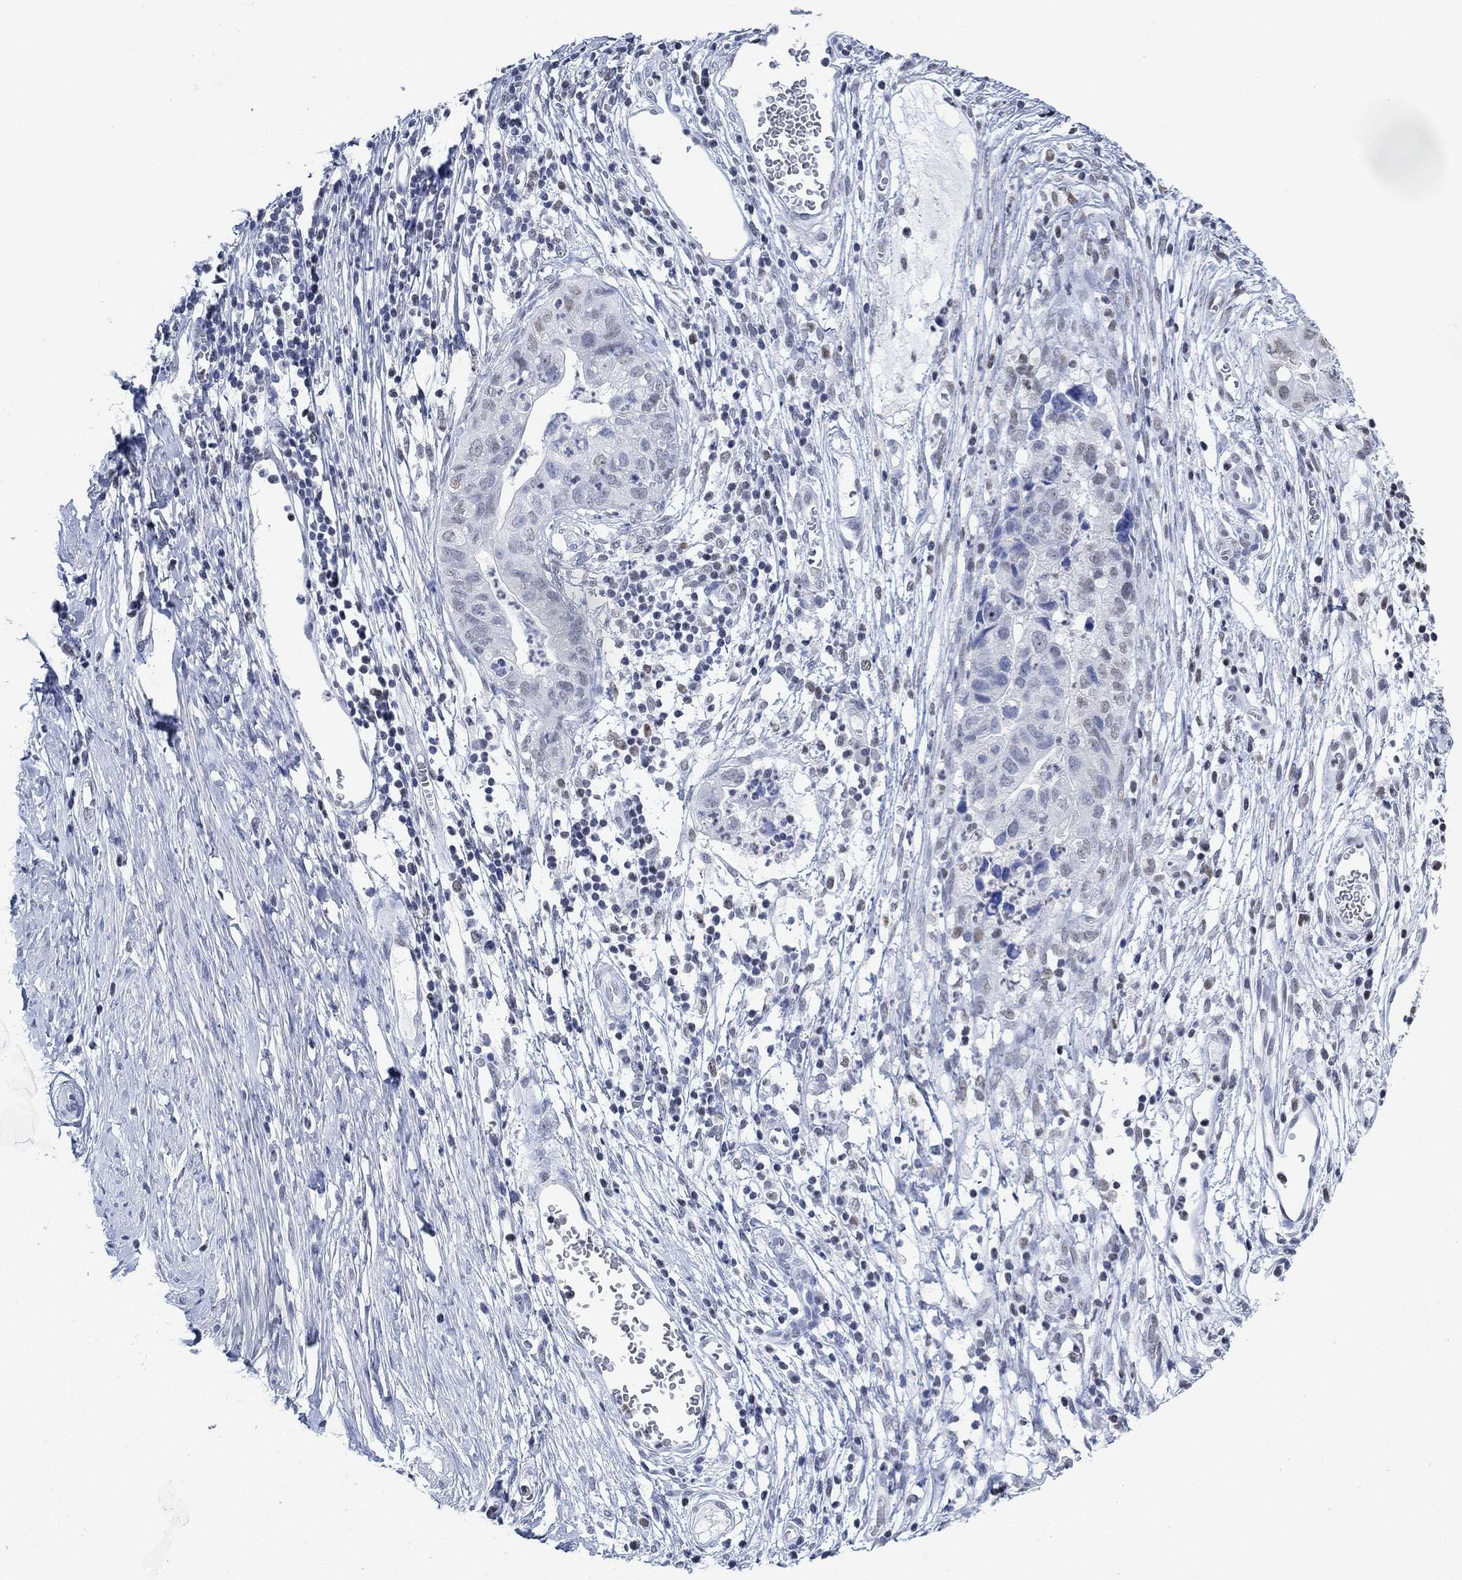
{"staining": {"intensity": "negative", "quantity": "none", "location": "none"}, "tissue": "cervical cancer", "cell_type": "Tumor cells", "image_type": "cancer", "snomed": [{"axis": "morphology", "description": "Adenocarcinoma, NOS"}, {"axis": "topography", "description": "Cervix"}], "caption": "A high-resolution image shows IHC staining of cervical cancer (adenocarcinoma), which displays no significant expression in tumor cells. (DAB (3,3'-diaminobenzidine) immunohistochemistry visualized using brightfield microscopy, high magnification).", "gene": "PPP1R17", "patient": {"sex": "female", "age": 44}}